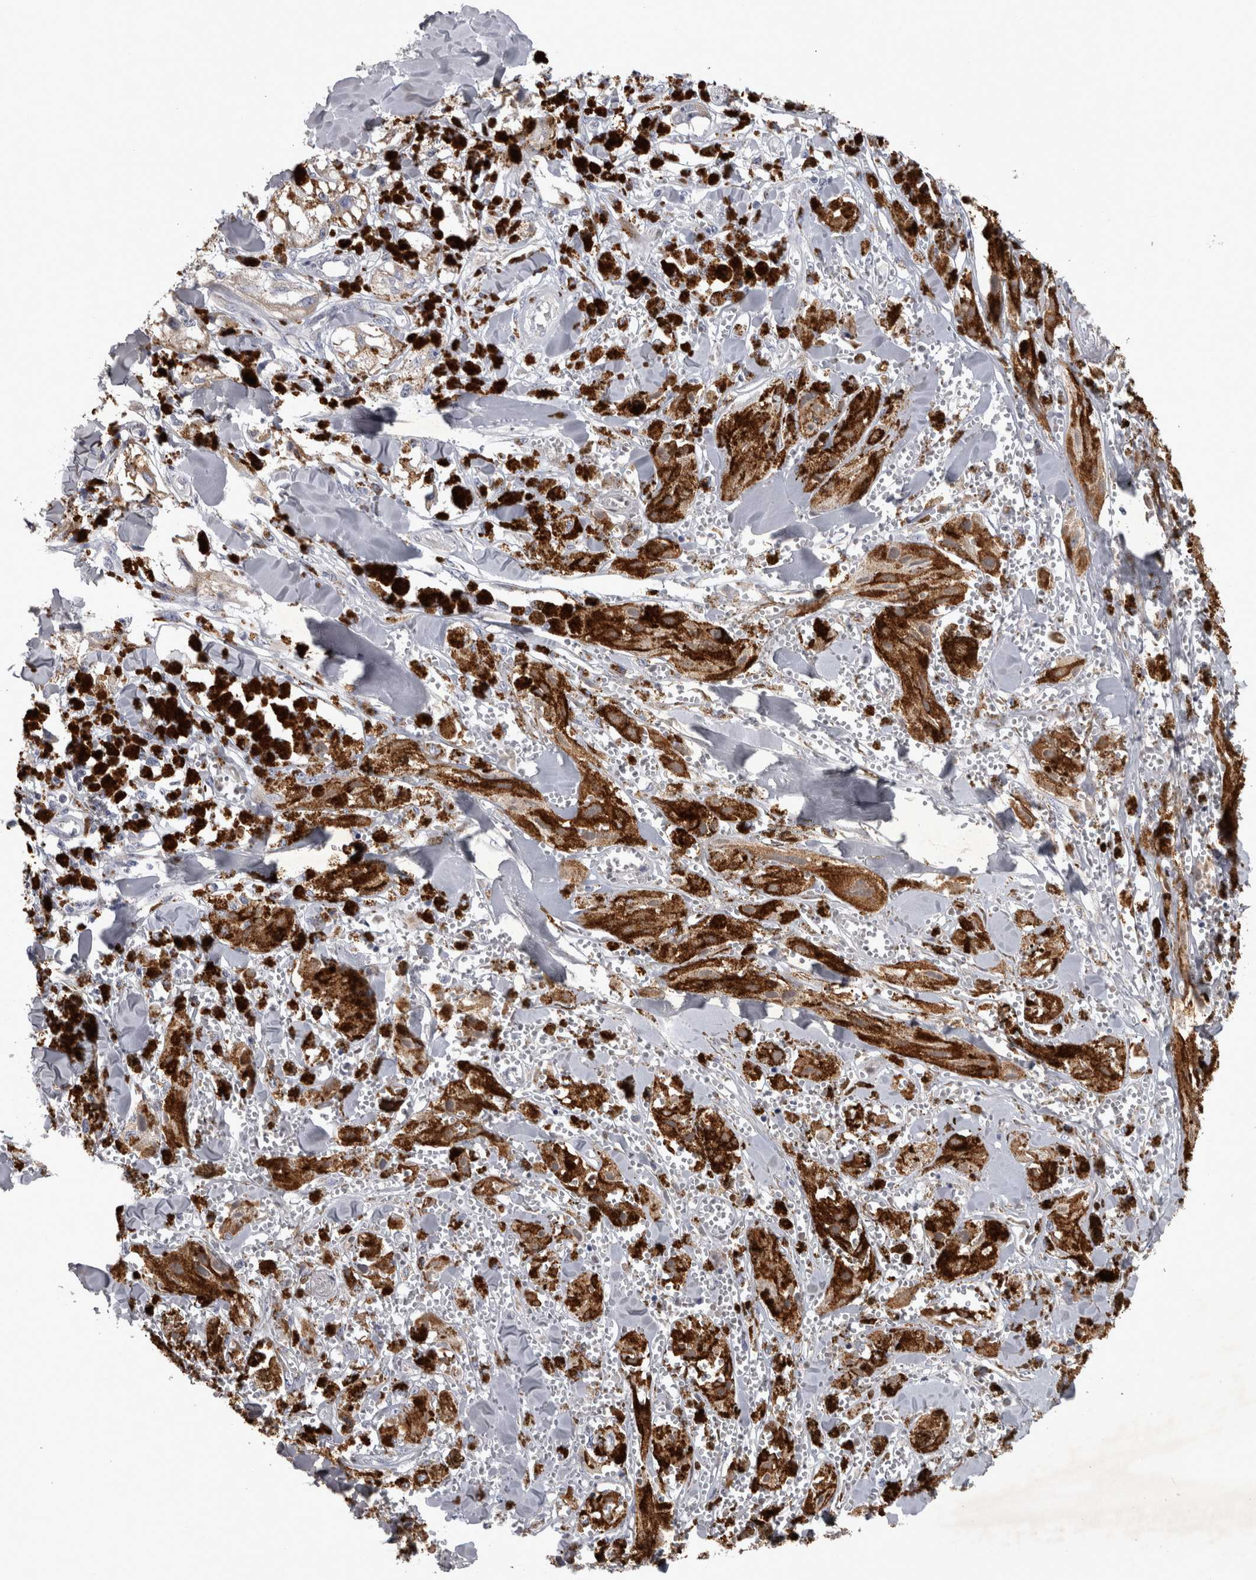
{"staining": {"intensity": "negative", "quantity": "none", "location": "none"}, "tissue": "melanoma", "cell_type": "Tumor cells", "image_type": "cancer", "snomed": [{"axis": "morphology", "description": "Malignant melanoma, NOS"}, {"axis": "topography", "description": "Skin"}], "caption": "A micrograph of human melanoma is negative for staining in tumor cells.", "gene": "DBT", "patient": {"sex": "male", "age": 88}}